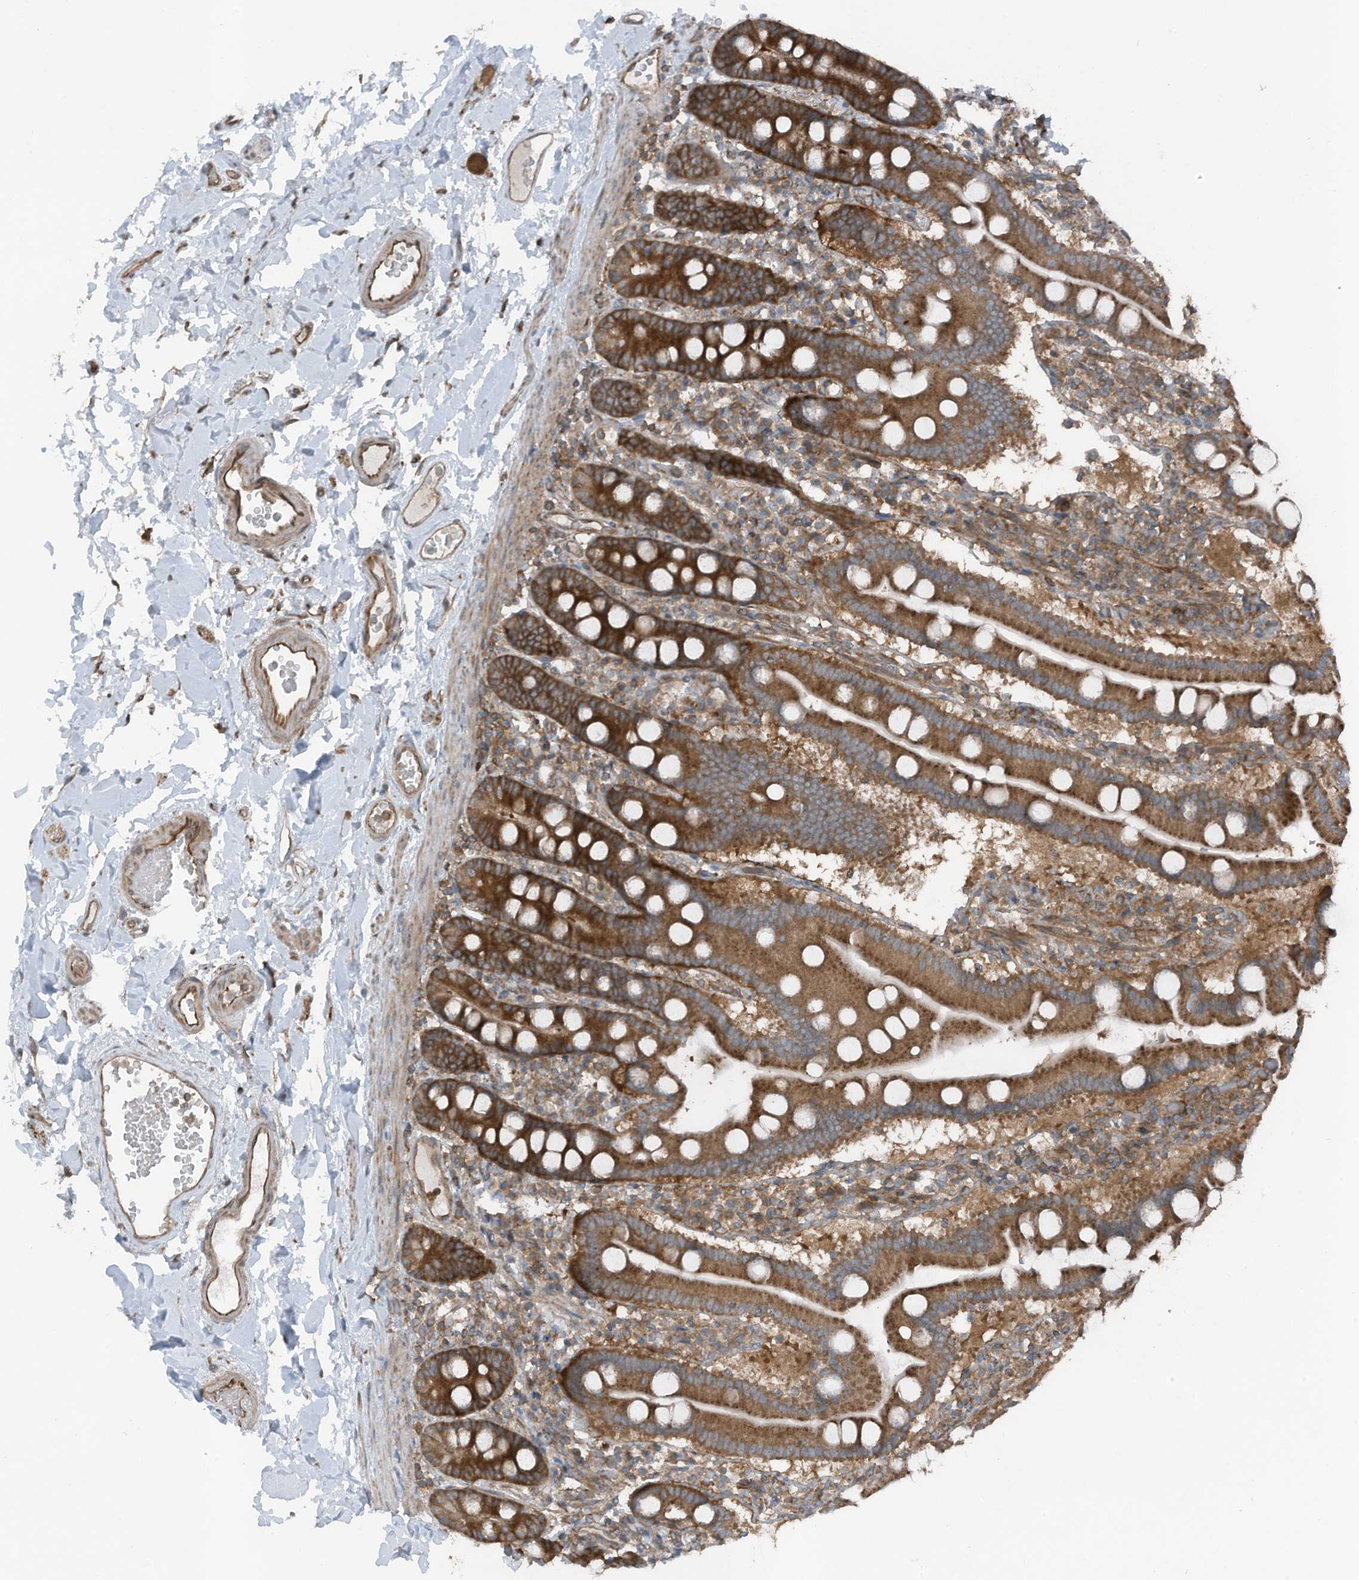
{"staining": {"intensity": "strong", "quantity": ">75%", "location": "cytoplasmic/membranous"}, "tissue": "duodenum", "cell_type": "Glandular cells", "image_type": "normal", "snomed": [{"axis": "morphology", "description": "Normal tissue, NOS"}, {"axis": "topography", "description": "Duodenum"}], "caption": "Approximately >75% of glandular cells in normal human duodenum show strong cytoplasmic/membranous protein staining as visualized by brown immunohistochemical staining.", "gene": "TXNDC9", "patient": {"sex": "male", "age": 55}}